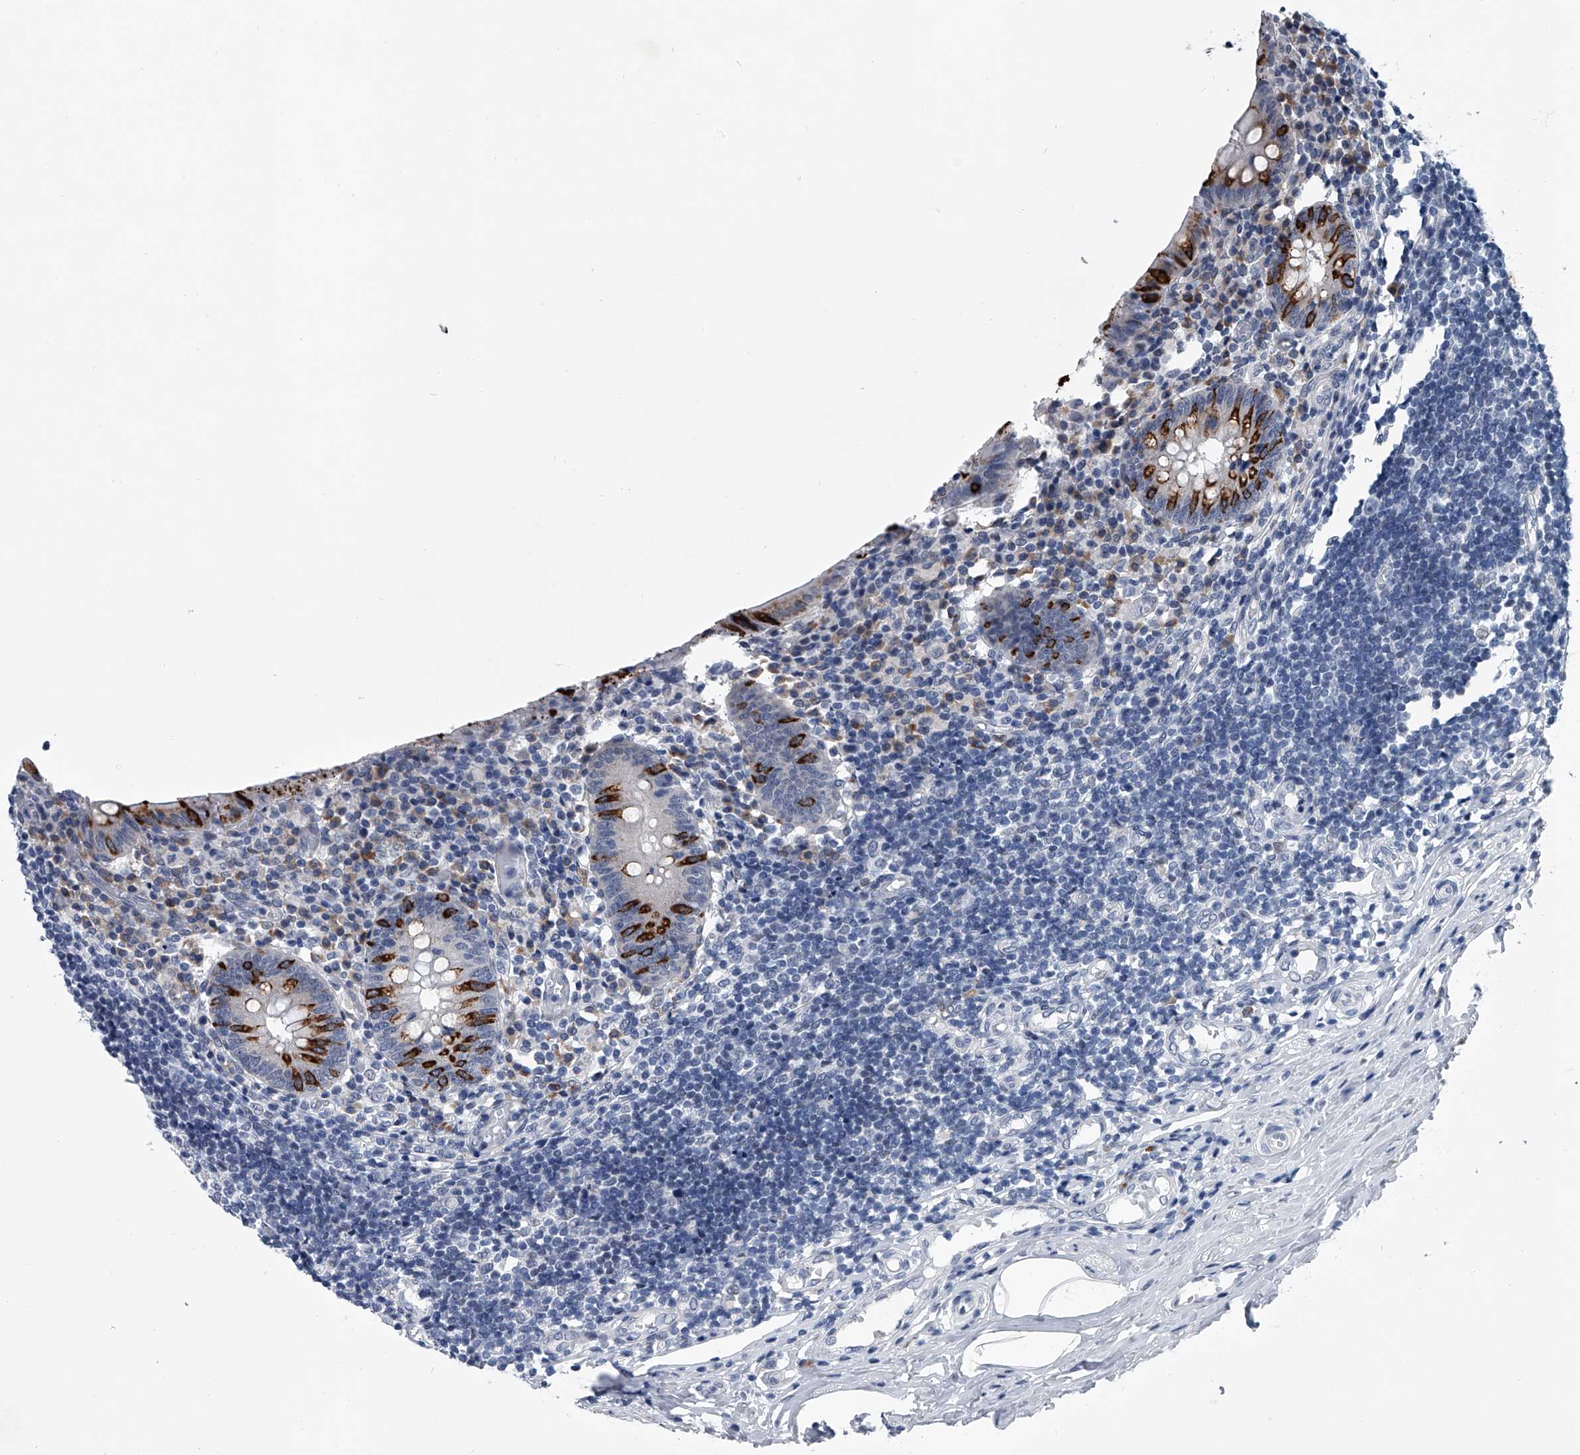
{"staining": {"intensity": "strong", "quantity": "25%-75%", "location": "cytoplasmic/membranous"}, "tissue": "appendix", "cell_type": "Glandular cells", "image_type": "normal", "snomed": [{"axis": "morphology", "description": "Normal tissue, NOS"}, {"axis": "topography", "description": "Appendix"}], "caption": "Protein expression by immunohistochemistry (IHC) demonstrates strong cytoplasmic/membranous expression in approximately 25%-75% of glandular cells in benign appendix. (DAB (3,3'-diaminobenzidine) = brown stain, brightfield microscopy at high magnification).", "gene": "PPP2R5D", "patient": {"sex": "female", "age": 17}}